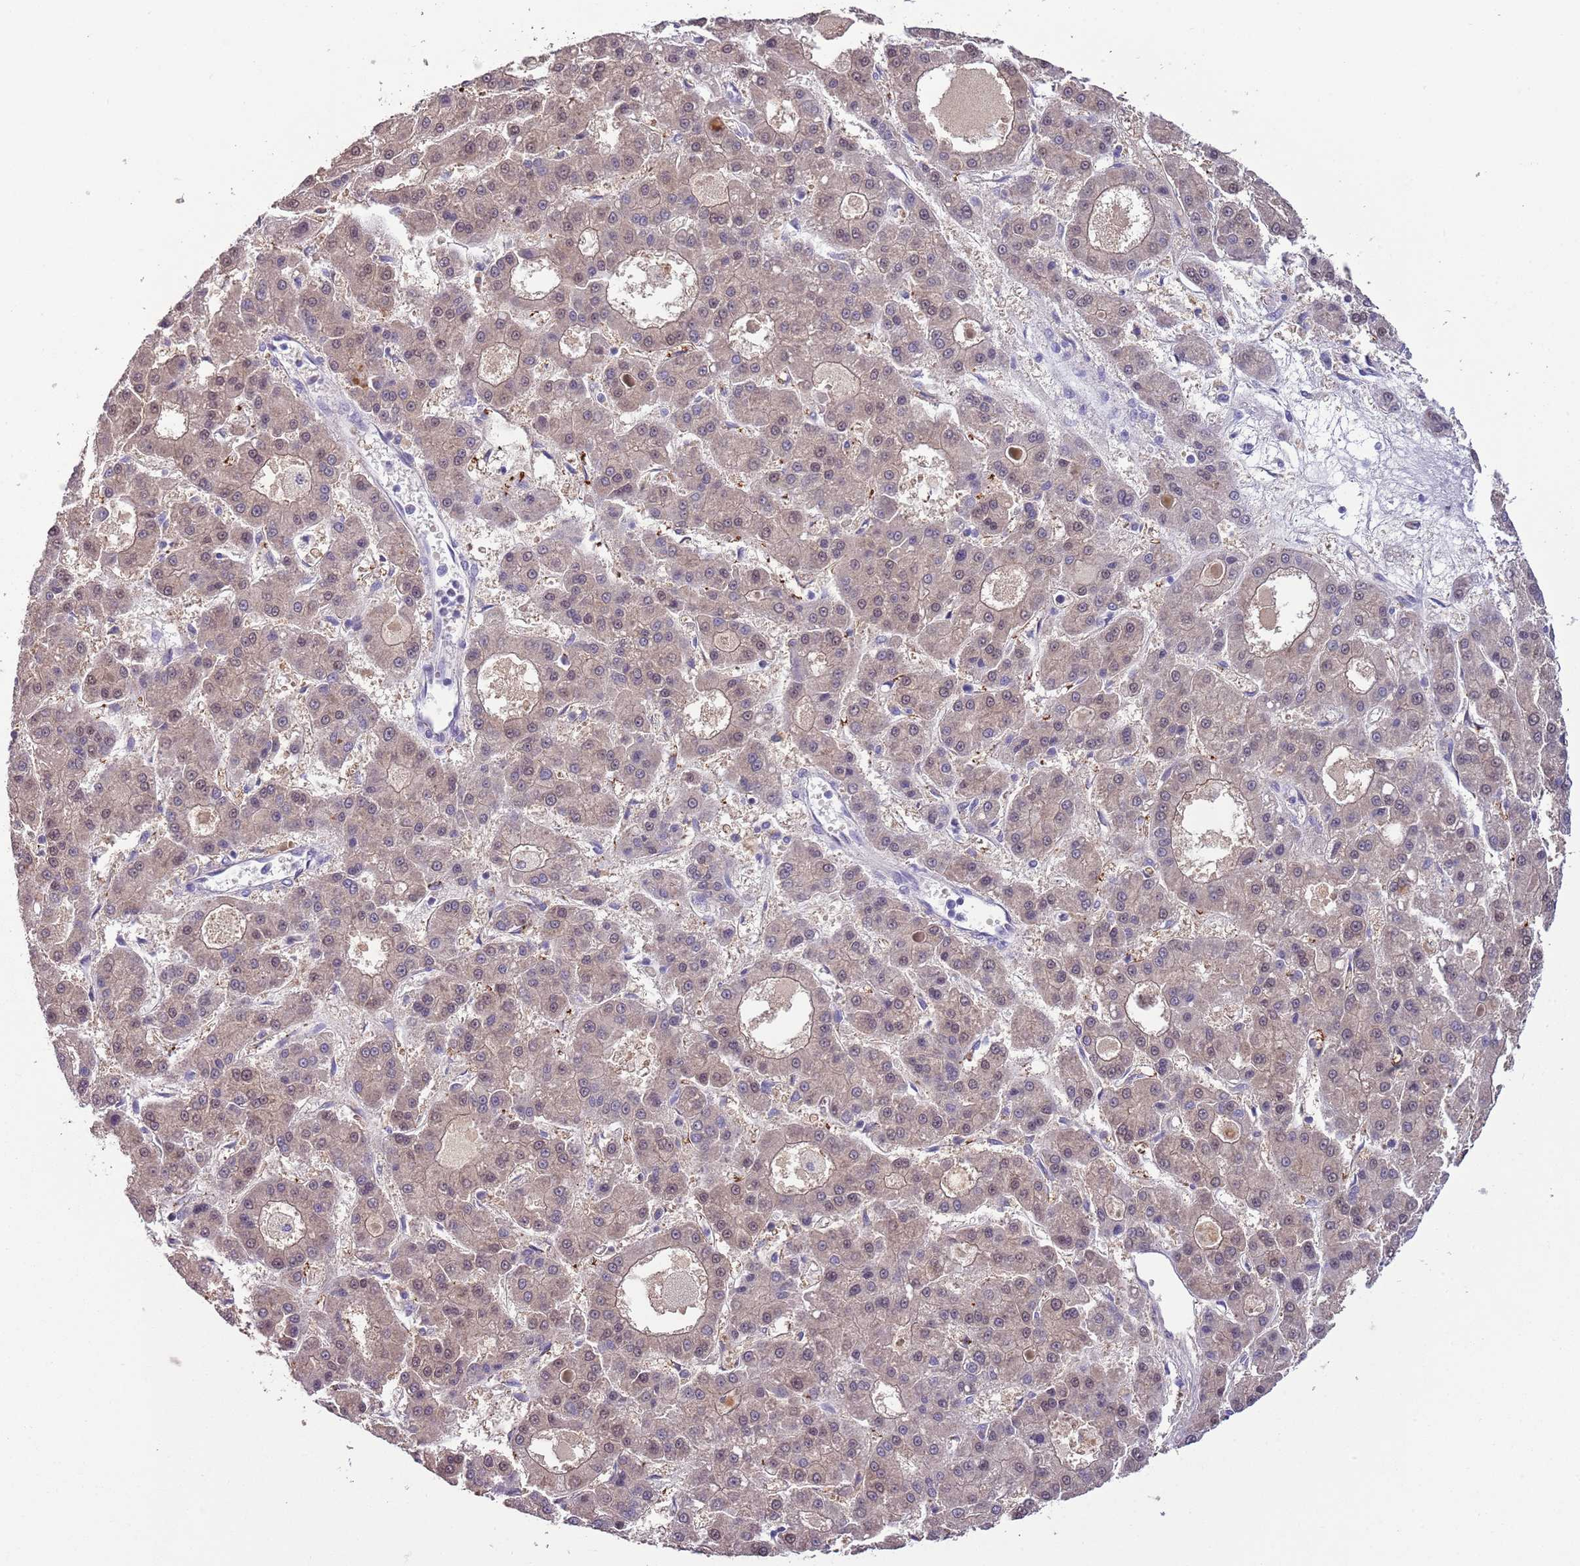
{"staining": {"intensity": "weak", "quantity": ">75%", "location": "cytoplasmic/membranous,nuclear"}, "tissue": "liver cancer", "cell_type": "Tumor cells", "image_type": "cancer", "snomed": [{"axis": "morphology", "description": "Carcinoma, Hepatocellular, NOS"}, {"axis": "topography", "description": "Liver"}], "caption": "Immunohistochemical staining of liver cancer (hepatocellular carcinoma) displays low levels of weak cytoplasmic/membranous and nuclear staining in approximately >75% of tumor cells.", "gene": "HES3", "patient": {"sex": "male", "age": 70}}